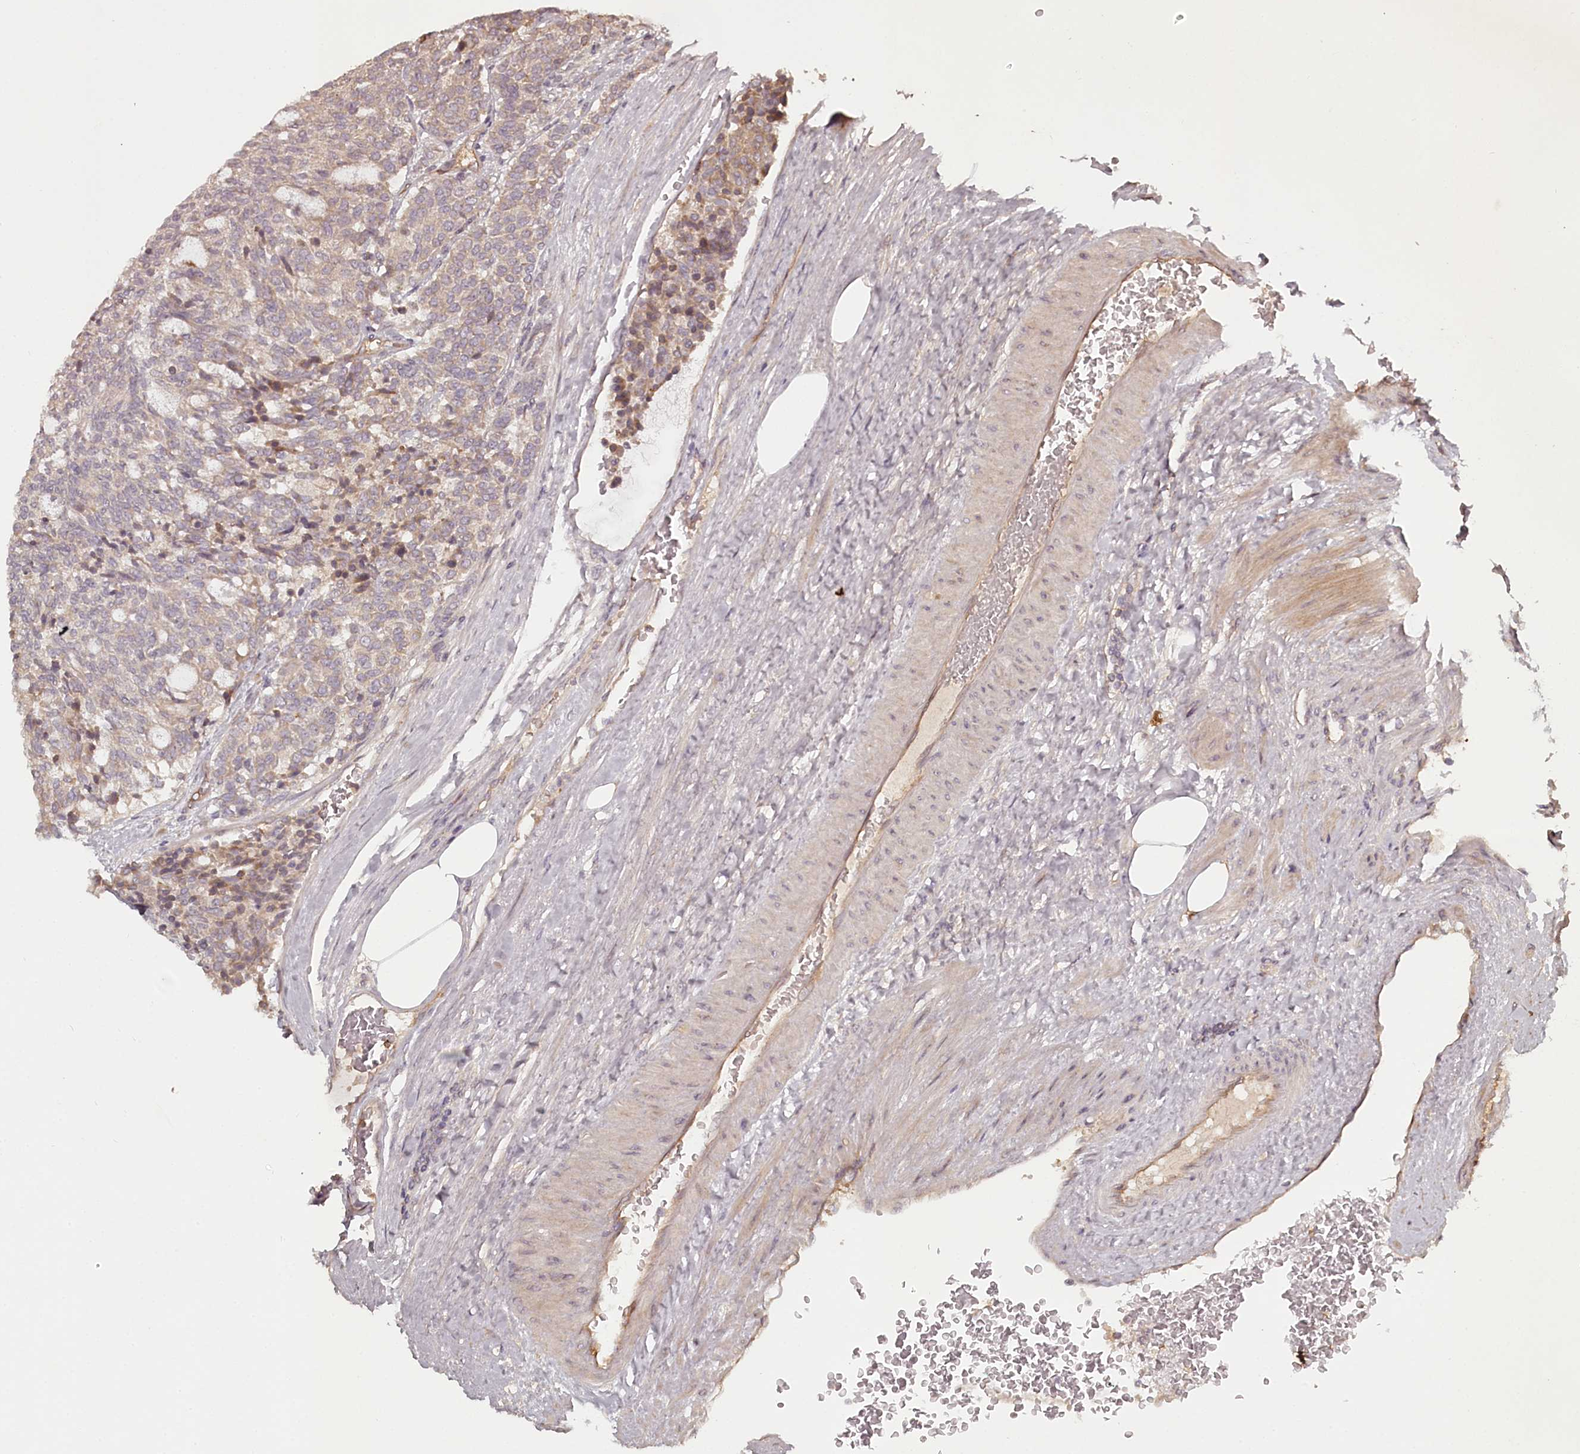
{"staining": {"intensity": "weak", "quantity": "<25%", "location": "cytoplasmic/membranous"}, "tissue": "carcinoid", "cell_type": "Tumor cells", "image_type": "cancer", "snomed": [{"axis": "morphology", "description": "Carcinoid, malignant, NOS"}, {"axis": "topography", "description": "Pancreas"}], "caption": "DAB (3,3'-diaminobenzidine) immunohistochemical staining of human malignant carcinoid demonstrates no significant expression in tumor cells.", "gene": "TMIE", "patient": {"sex": "female", "age": 54}}